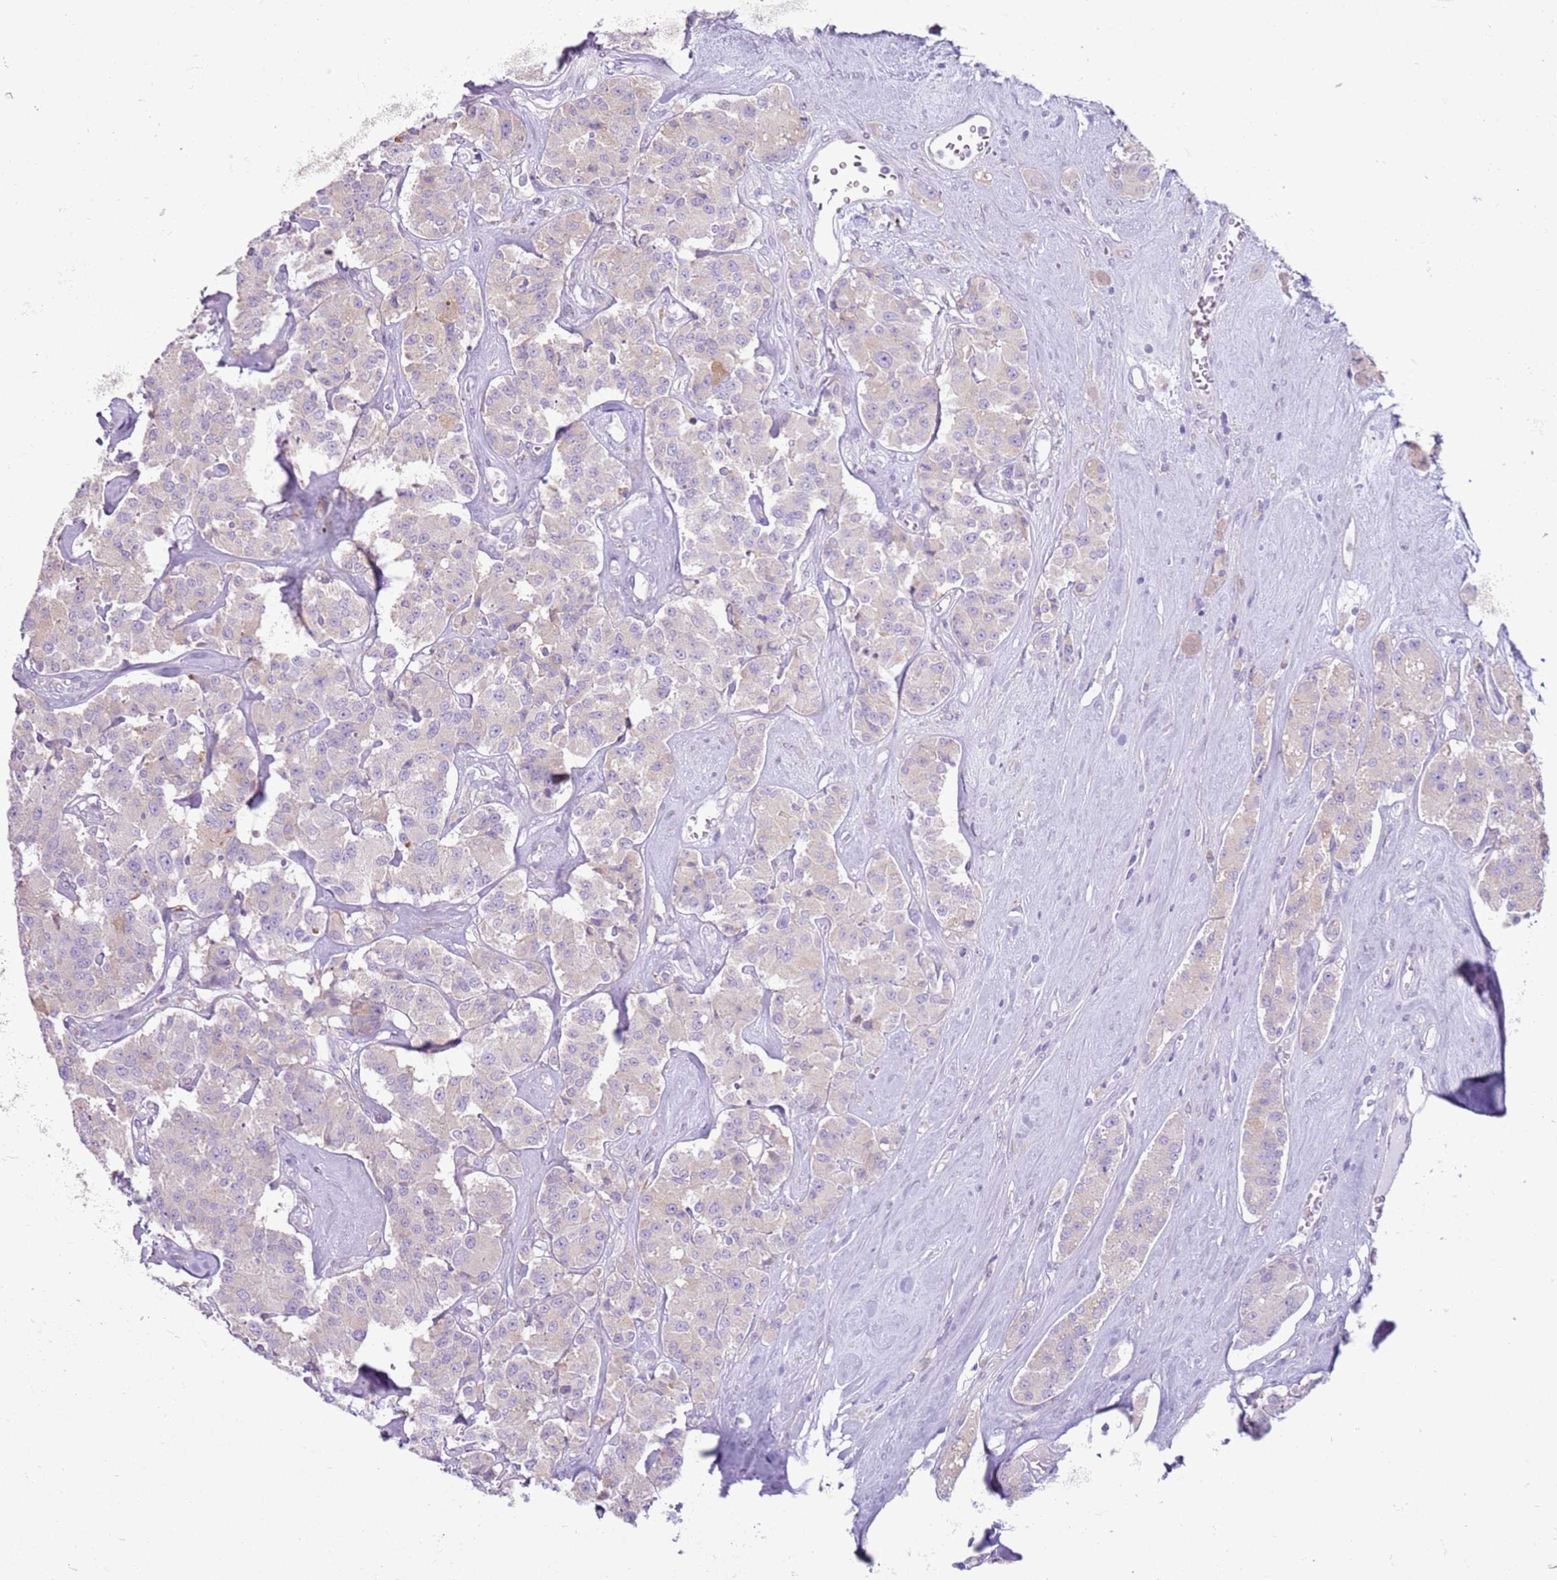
{"staining": {"intensity": "negative", "quantity": "none", "location": "none"}, "tissue": "carcinoid", "cell_type": "Tumor cells", "image_type": "cancer", "snomed": [{"axis": "morphology", "description": "Carcinoid, malignant, NOS"}, {"axis": "topography", "description": "Pancreas"}], "caption": "This micrograph is of carcinoid (malignant) stained with IHC to label a protein in brown with the nuclei are counter-stained blue. There is no positivity in tumor cells.", "gene": "OAF", "patient": {"sex": "male", "age": 41}}